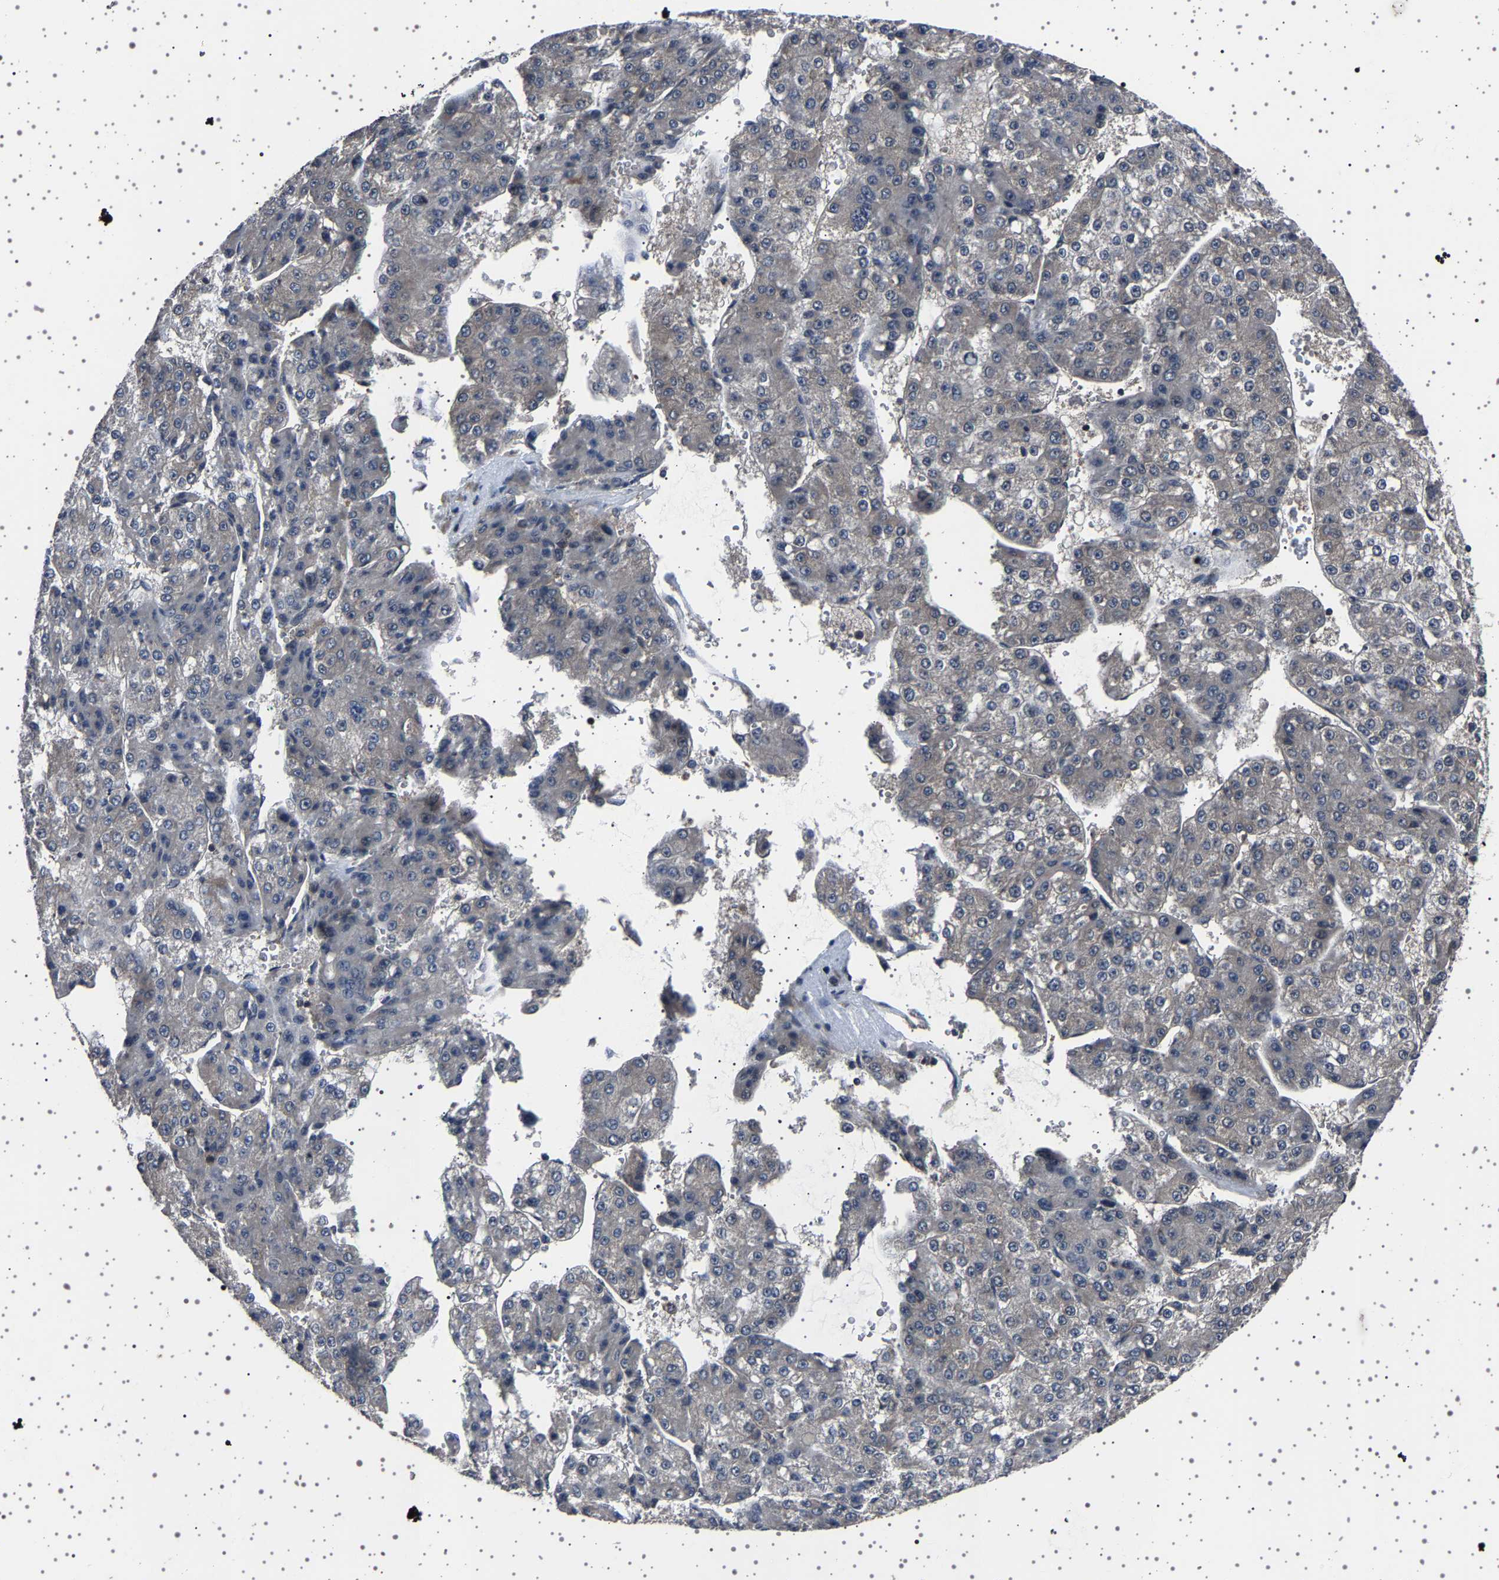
{"staining": {"intensity": "negative", "quantity": "none", "location": "none"}, "tissue": "liver cancer", "cell_type": "Tumor cells", "image_type": "cancer", "snomed": [{"axis": "morphology", "description": "Carcinoma, Hepatocellular, NOS"}, {"axis": "topography", "description": "Liver"}], "caption": "Tumor cells show no significant protein positivity in liver hepatocellular carcinoma.", "gene": "NCKAP1", "patient": {"sex": "female", "age": 73}}